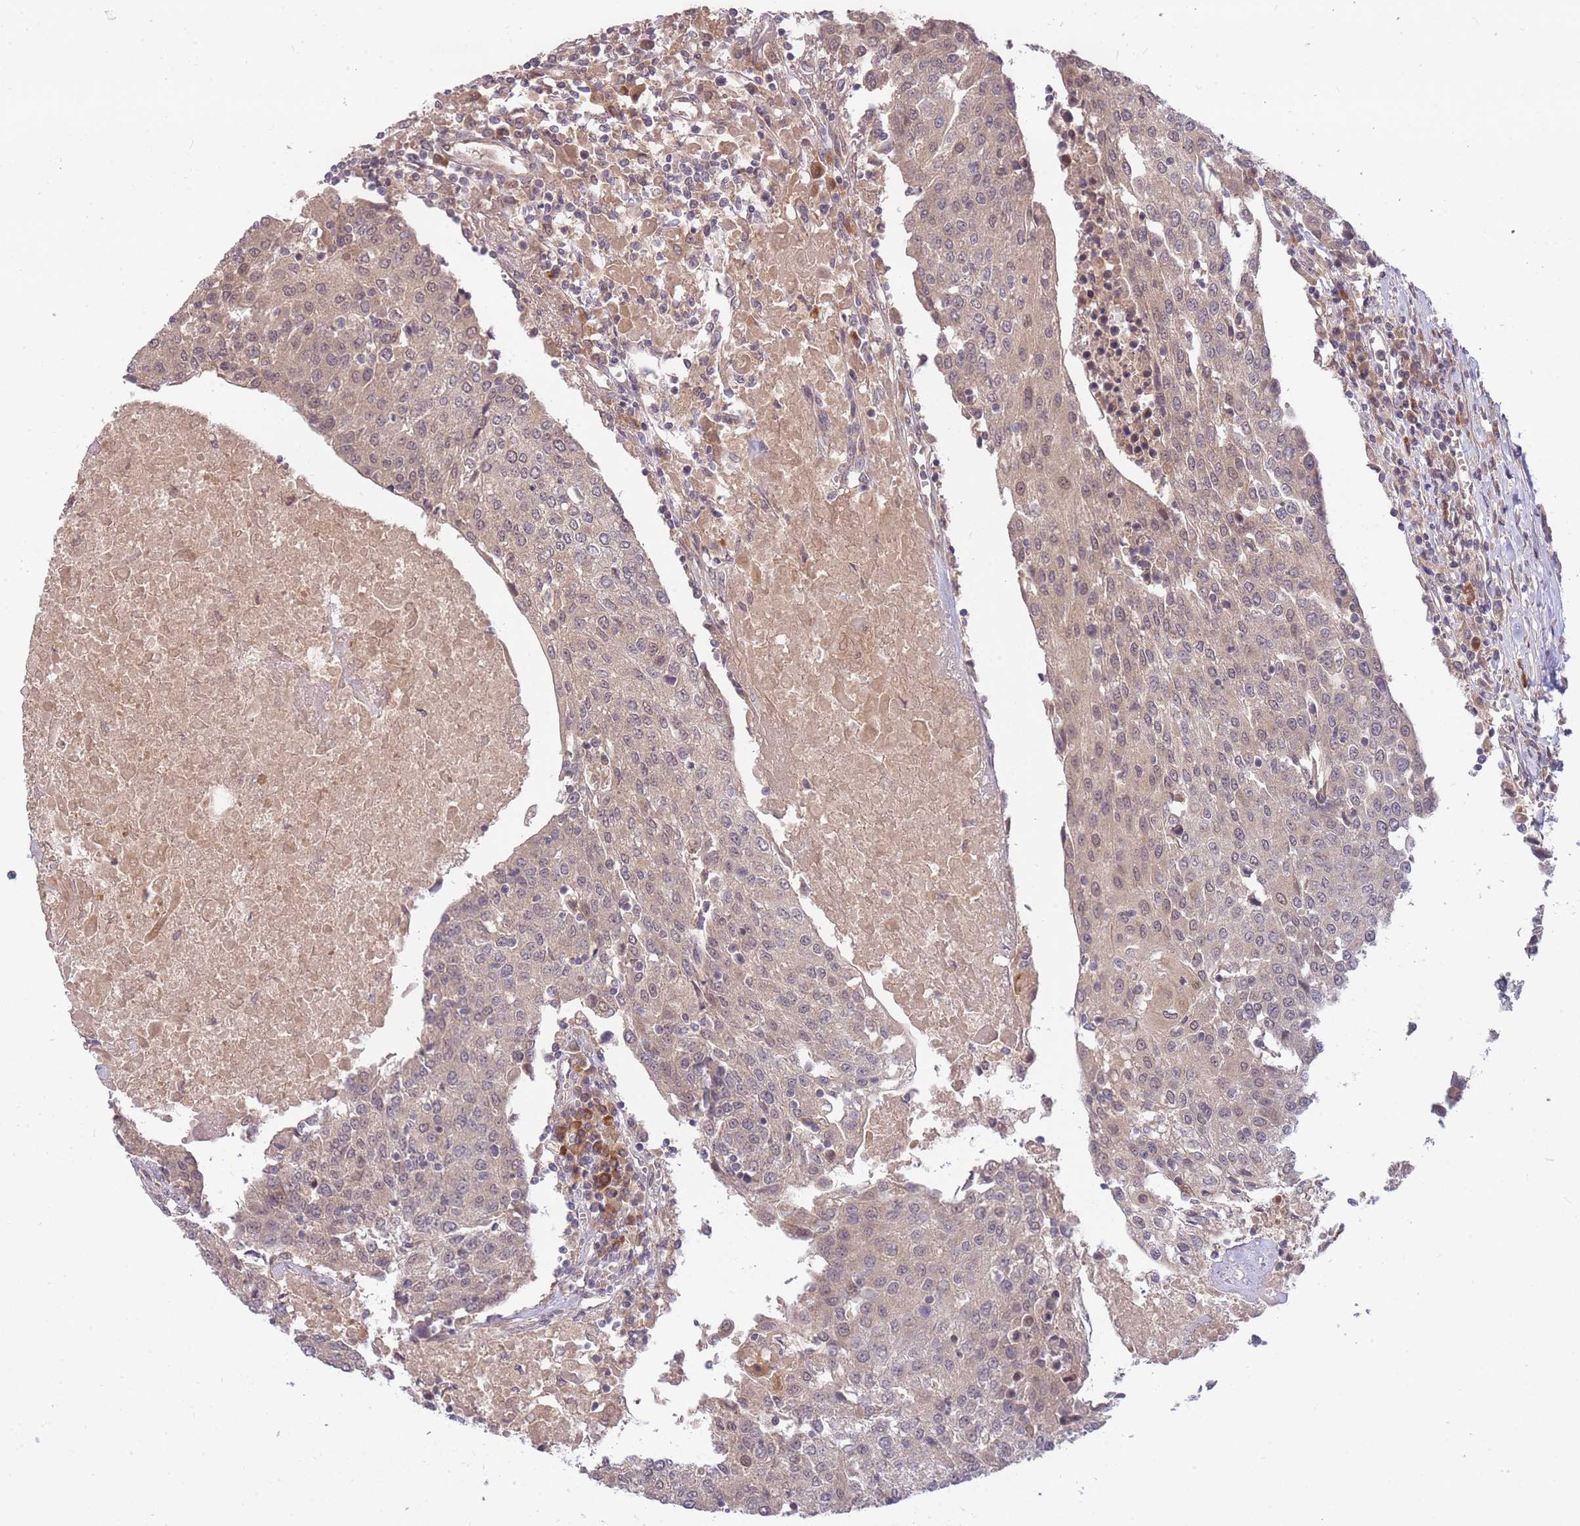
{"staining": {"intensity": "weak", "quantity": ">75%", "location": "cytoplasmic/membranous,nuclear"}, "tissue": "urothelial cancer", "cell_type": "Tumor cells", "image_type": "cancer", "snomed": [{"axis": "morphology", "description": "Urothelial carcinoma, High grade"}, {"axis": "topography", "description": "Urinary bladder"}], "caption": "High-power microscopy captured an IHC histopathology image of urothelial cancer, revealing weak cytoplasmic/membranous and nuclear expression in approximately >75% of tumor cells.", "gene": "SMC6", "patient": {"sex": "female", "age": 85}}